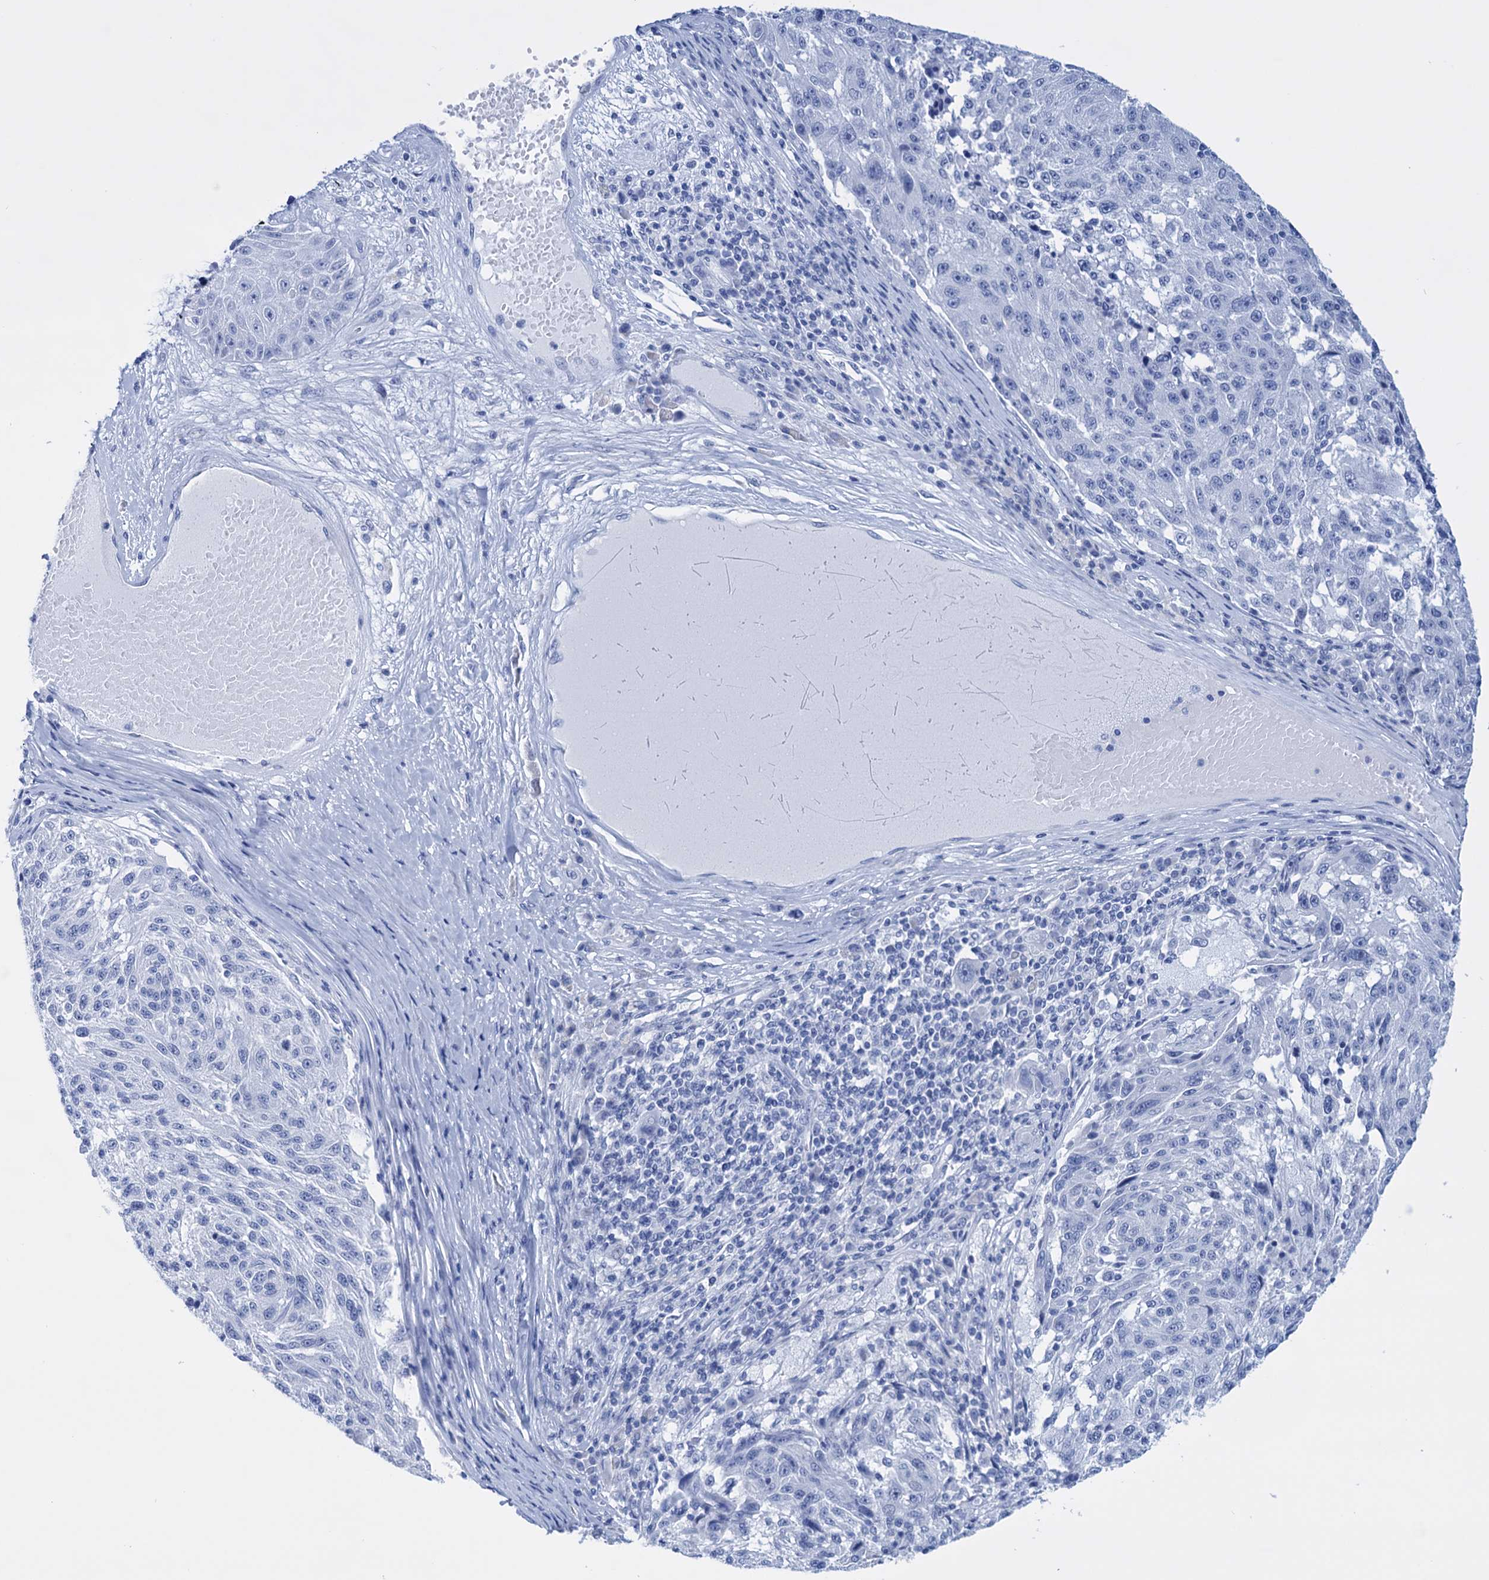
{"staining": {"intensity": "negative", "quantity": "none", "location": "none"}, "tissue": "melanoma", "cell_type": "Tumor cells", "image_type": "cancer", "snomed": [{"axis": "morphology", "description": "Malignant melanoma, NOS"}, {"axis": "topography", "description": "Skin"}], "caption": "The immunohistochemistry histopathology image has no significant staining in tumor cells of malignant melanoma tissue.", "gene": "FBXW12", "patient": {"sex": "male", "age": 53}}